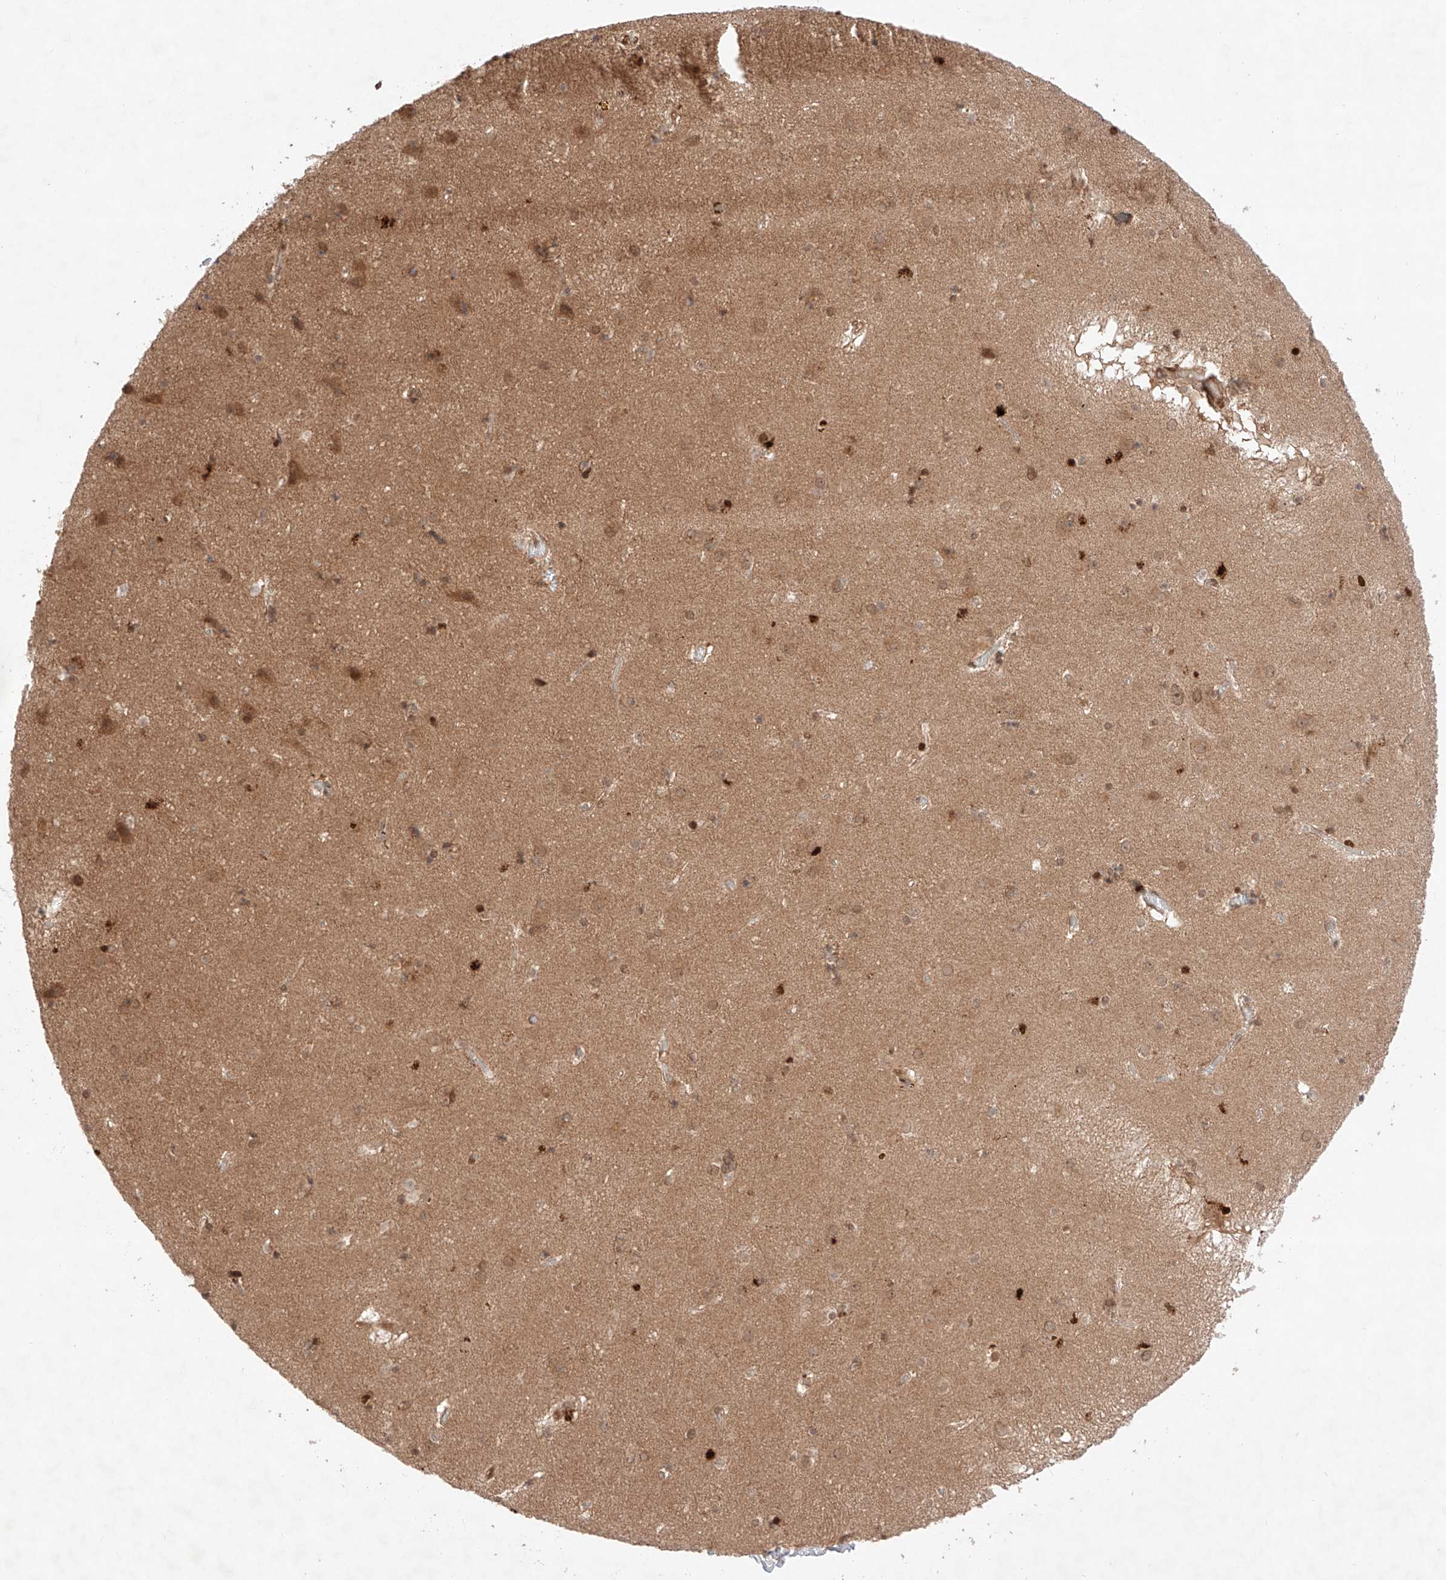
{"staining": {"intensity": "moderate", "quantity": "25%-75%", "location": "cytoplasmic/membranous,nuclear"}, "tissue": "caudate", "cell_type": "Glial cells", "image_type": "normal", "snomed": [{"axis": "morphology", "description": "Normal tissue, NOS"}, {"axis": "topography", "description": "Lateral ventricle wall"}], "caption": "DAB immunohistochemical staining of unremarkable human caudate demonstrates moderate cytoplasmic/membranous,nuclear protein staining in about 25%-75% of glial cells.", "gene": "ZNF124", "patient": {"sex": "male", "age": 70}}